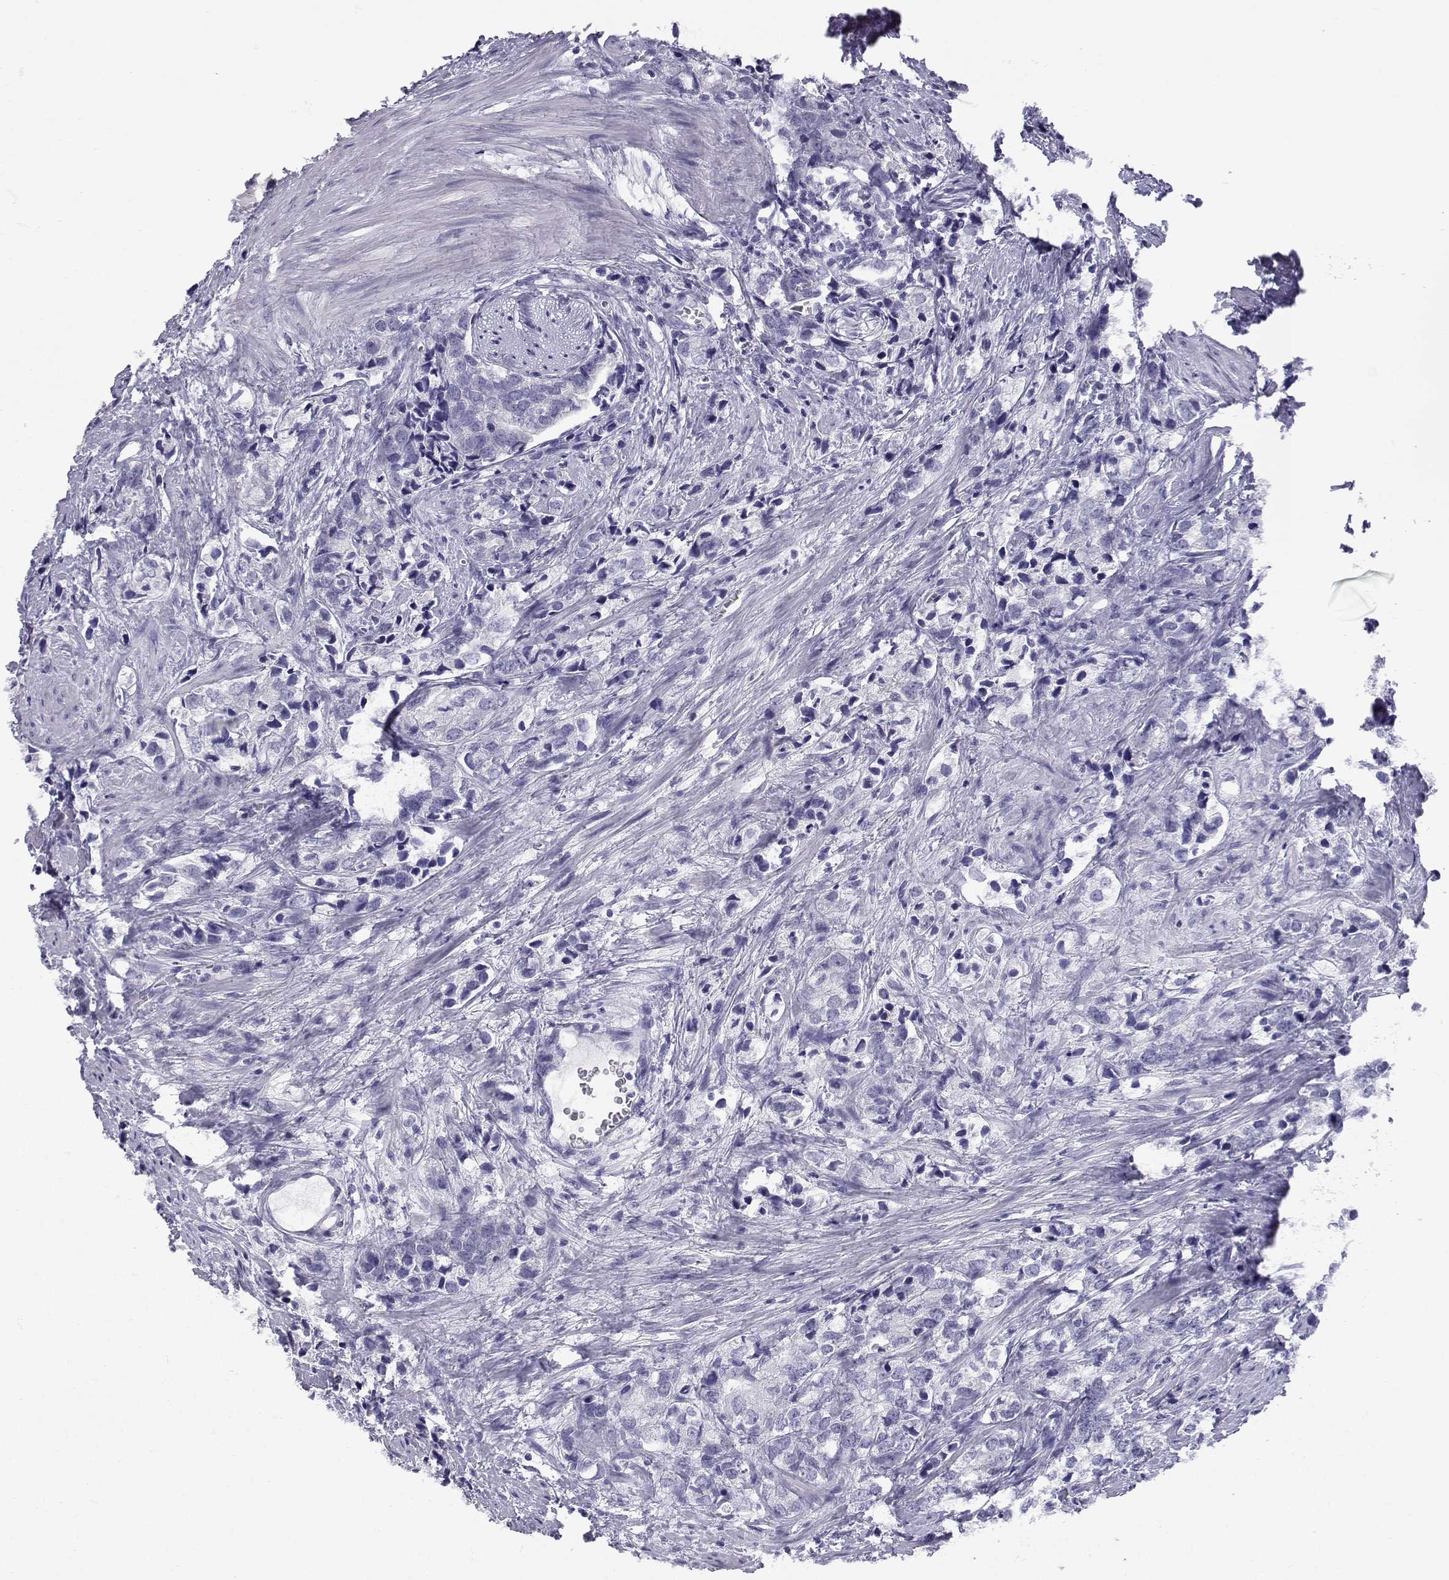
{"staining": {"intensity": "negative", "quantity": "none", "location": "none"}, "tissue": "prostate cancer", "cell_type": "Tumor cells", "image_type": "cancer", "snomed": [{"axis": "morphology", "description": "Adenocarcinoma, NOS"}, {"axis": "topography", "description": "Prostate and seminal vesicle, NOS"}], "caption": "Protein analysis of prostate cancer (adenocarcinoma) displays no significant staining in tumor cells.", "gene": "SLC6A3", "patient": {"sex": "male", "age": 63}}